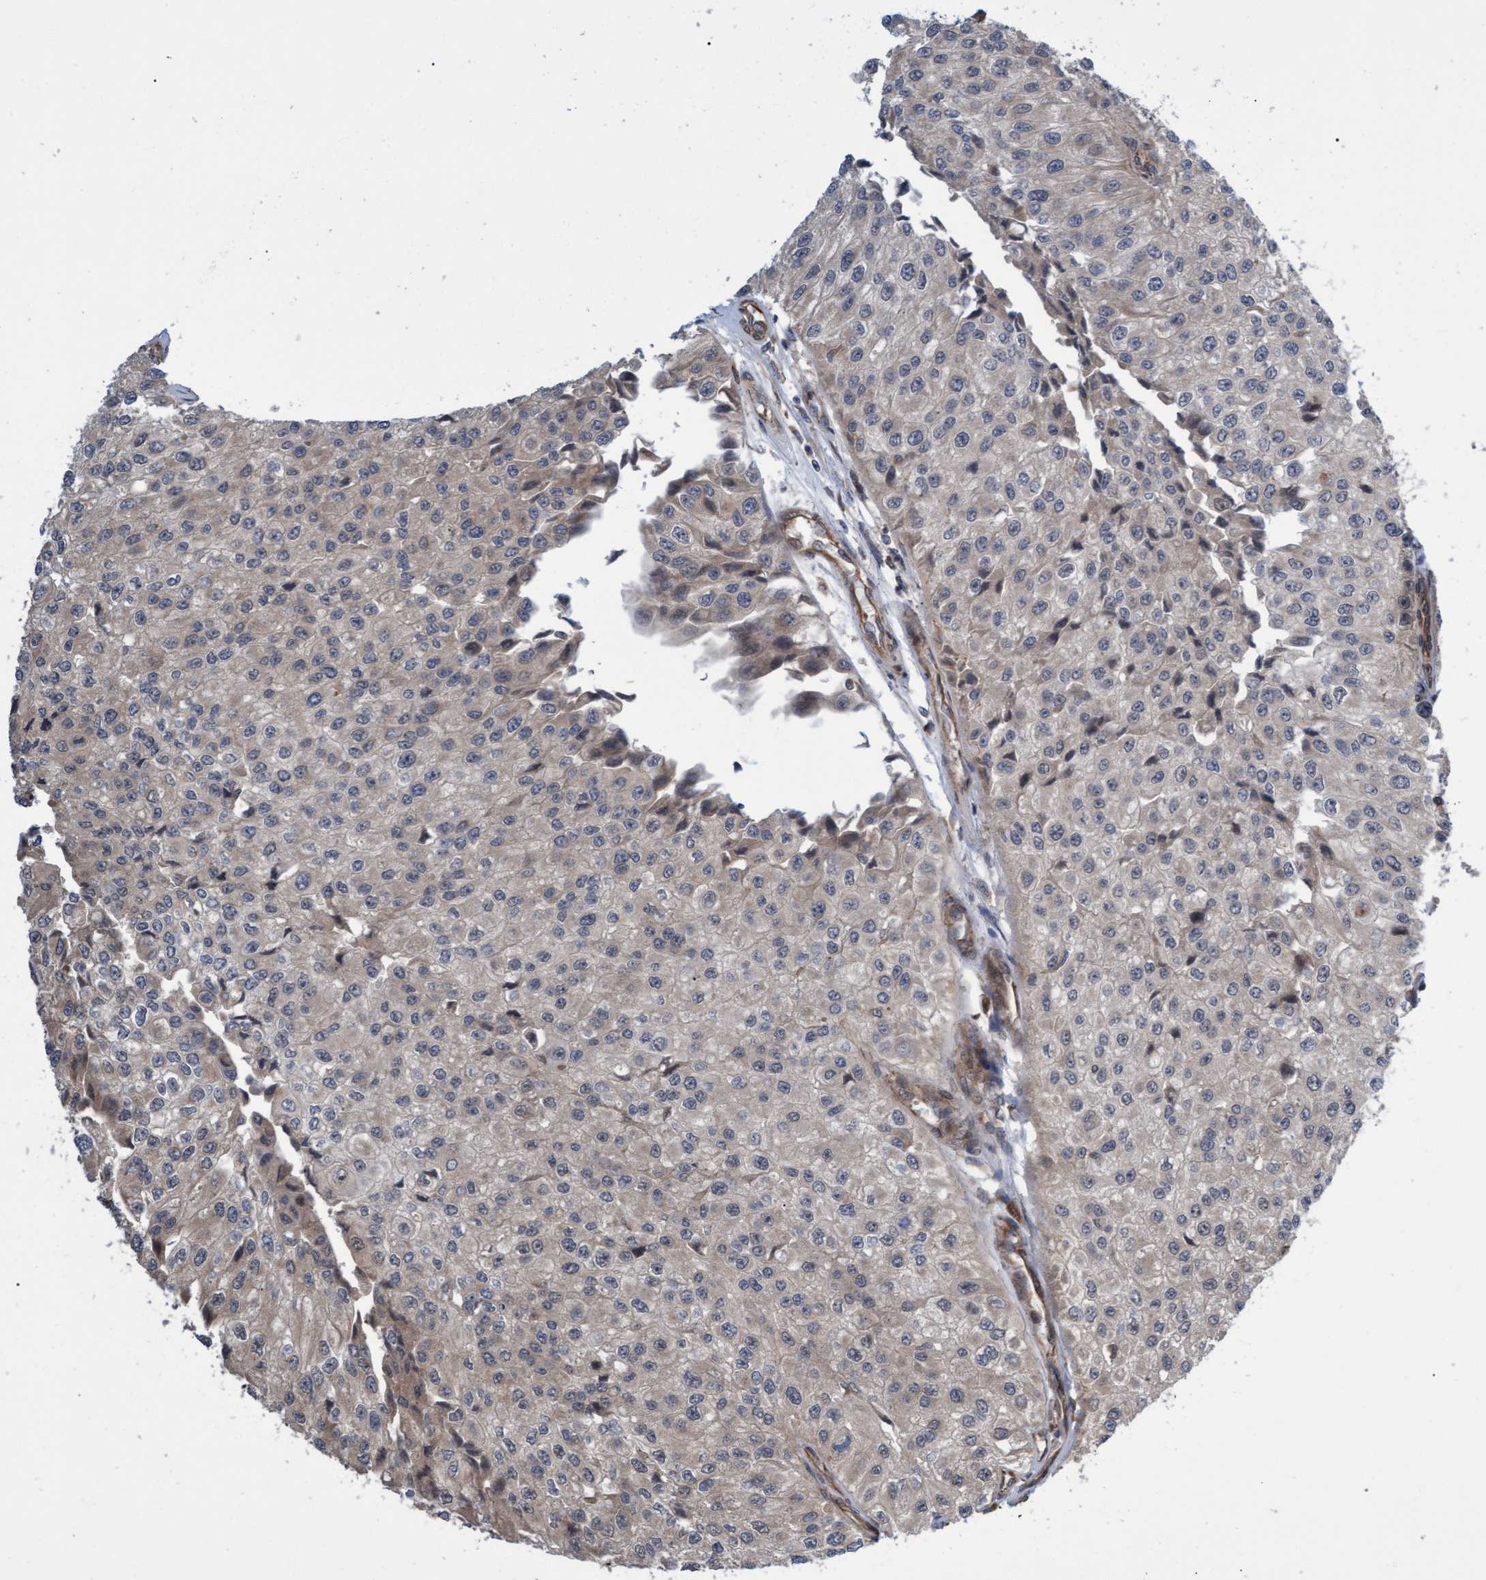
{"staining": {"intensity": "negative", "quantity": "none", "location": "none"}, "tissue": "urothelial cancer", "cell_type": "Tumor cells", "image_type": "cancer", "snomed": [{"axis": "morphology", "description": "Urothelial carcinoma, High grade"}, {"axis": "topography", "description": "Kidney"}, {"axis": "topography", "description": "Urinary bladder"}], "caption": "A micrograph of urothelial cancer stained for a protein reveals no brown staining in tumor cells.", "gene": "TNFRSF10B", "patient": {"sex": "male", "age": 77}}